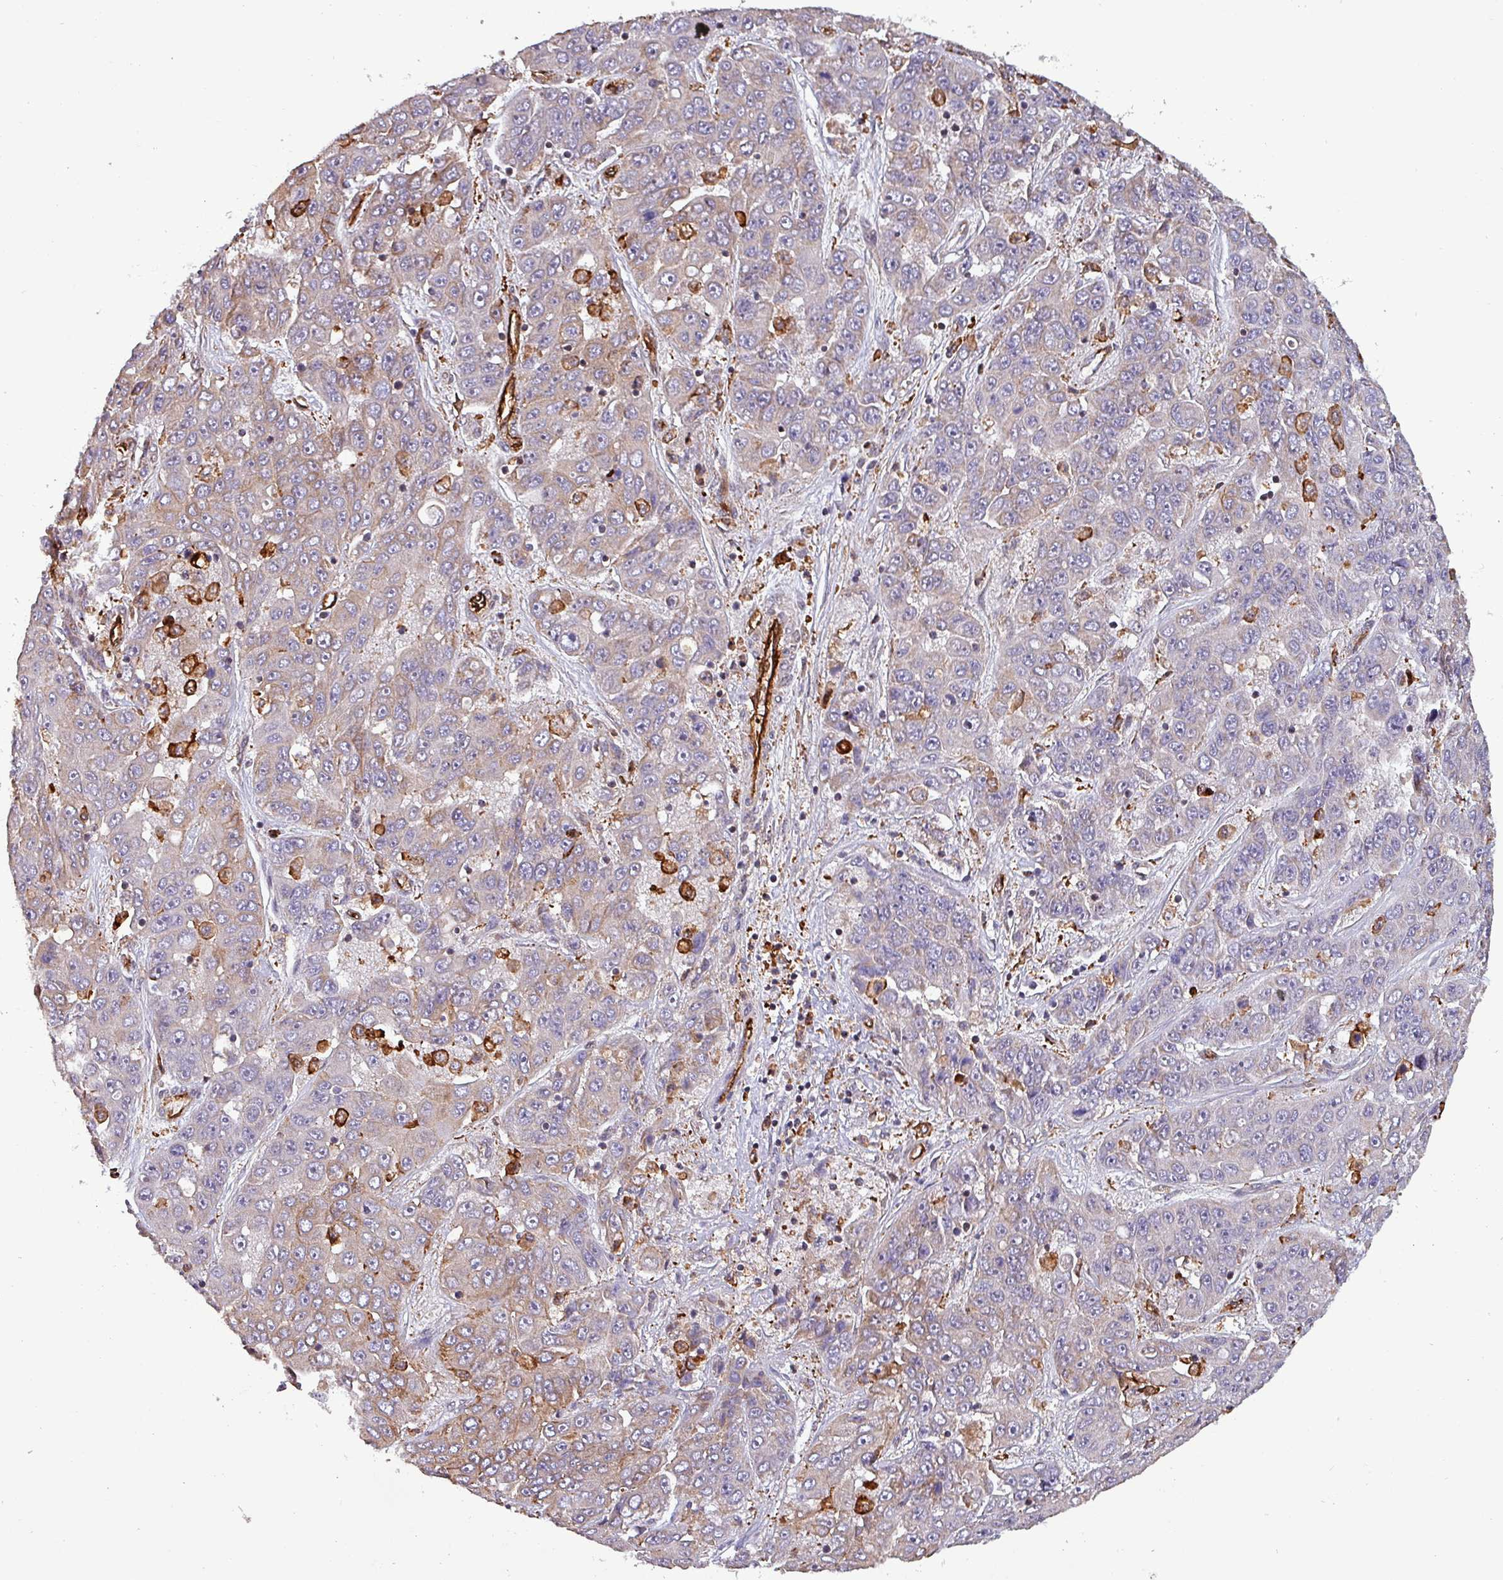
{"staining": {"intensity": "weak", "quantity": "25%-75%", "location": "cytoplasmic/membranous"}, "tissue": "liver cancer", "cell_type": "Tumor cells", "image_type": "cancer", "snomed": [{"axis": "morphology", "description": "Cholangiocarcinoma"}, {"axis": "topography", "description": "Liver"}], "caption": "Immunohistochemistry (DAB (3,3'-diaminobenzidine)) staining of human liver cancer (cholangiocarcinoma) displays weak cytoplasmic/membranous protein staining in approximately 25%-75% of tumor cells. Ihc stains the protein of interest in brown and the nuclei are stained blue.", "gene": "SCIN", "patient": {"sex": "female", "age": 52}}